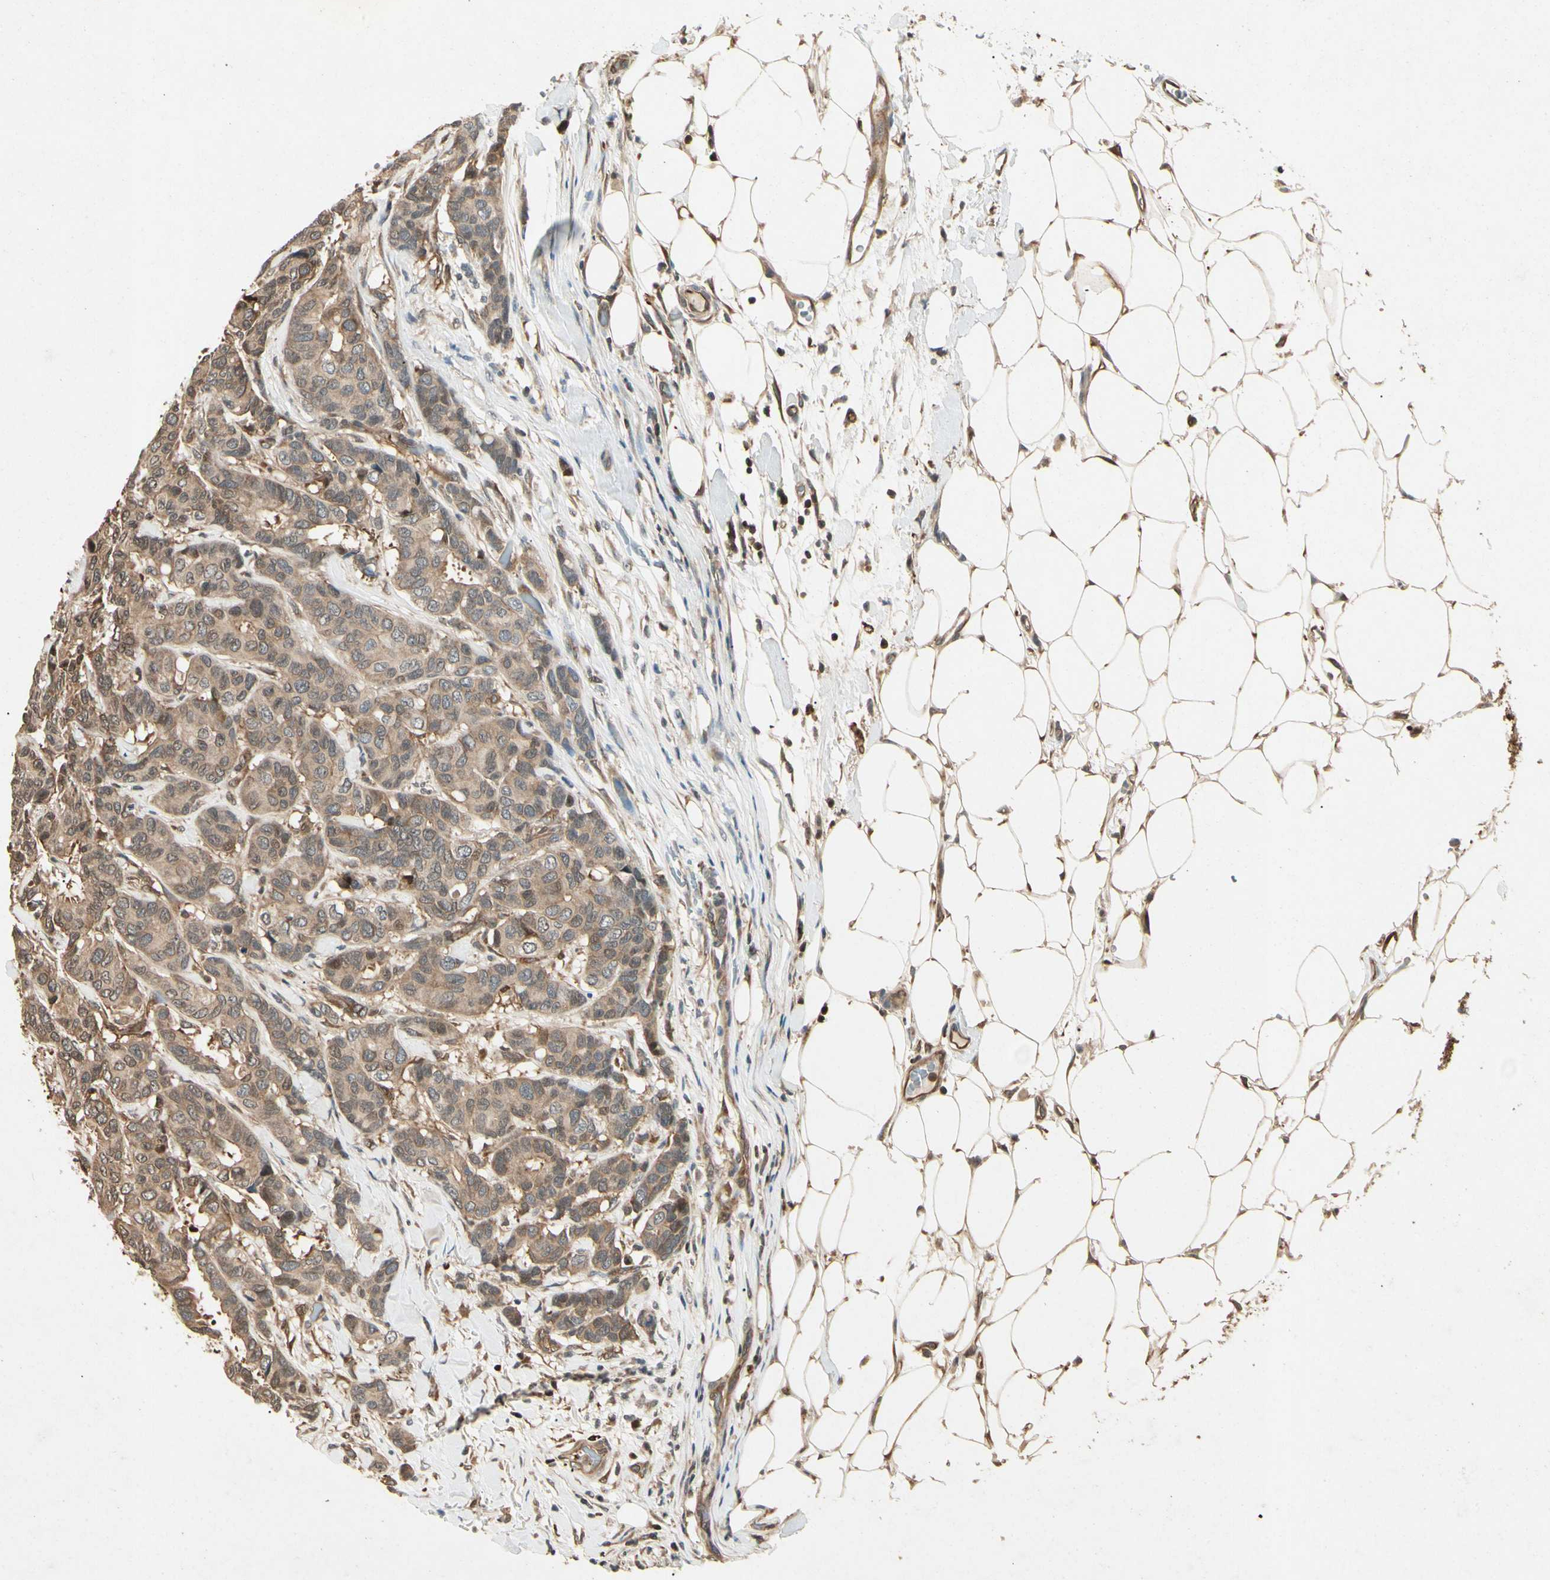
{"staining": {"intensity": "moderate", "quantity": ">75%", "location": "cytoplasmic/membranous"}, "tissue": "breast cancer", "cell_type": "Tumor cells", "image_type": "cancer", "snomed": [{"axis": "morphology", "description": "Duct carcinoma"}, {"axis": "topography", "description": "Breast"}], "caption": "Immunohistochemistry (IHC) image of human breast cancer stained for a protein (brown), which reveals medium levels of moderate cytoplasmic/membranous expression in approximately >75% of tumor cells.", "gene": "YWHAQ", "patient": {"sex": "female", "age": 87}}